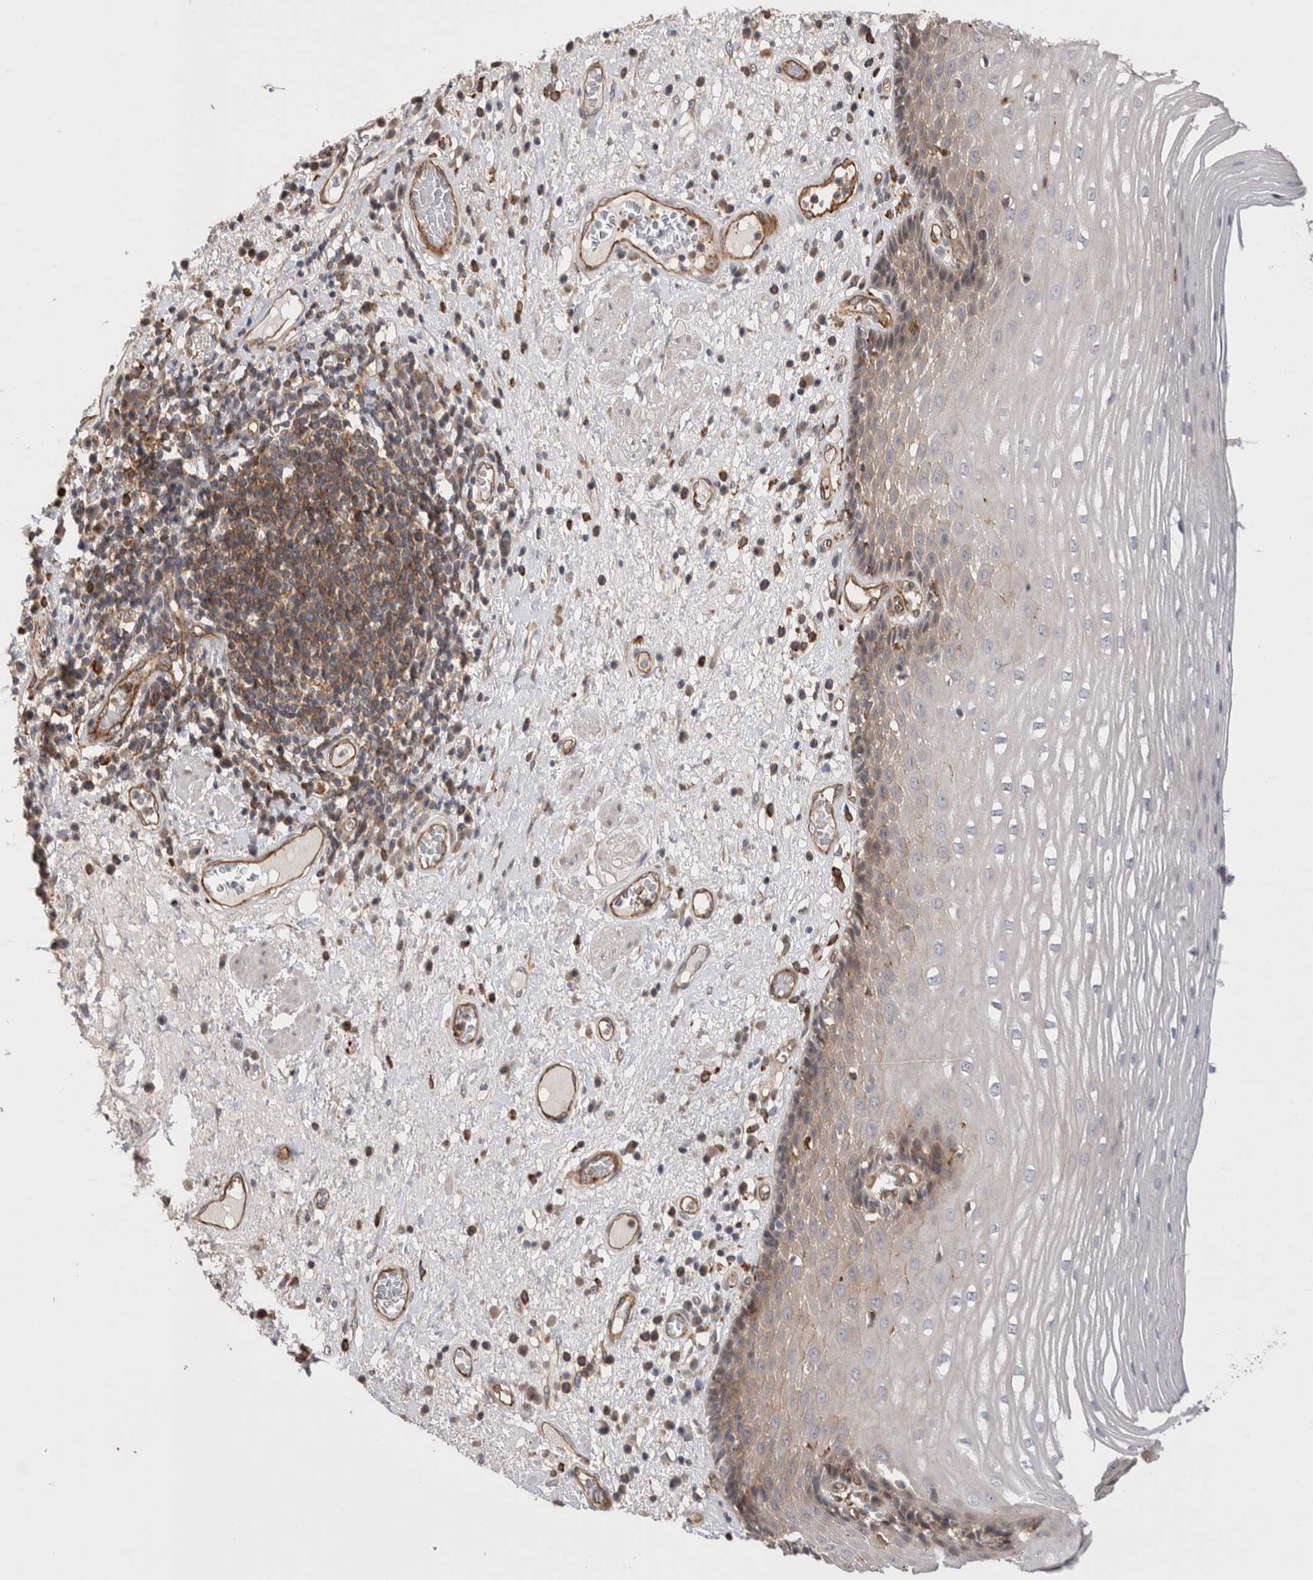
{"staining": {"intensity": "moderate", "quantity": "25%-75%", "location": "cytoplasmic/membranous"}, "tissue": "esophagus", "cell_type": "Squamous epithelial cells", "image_type": "normal", "snomed": [{"axis": "morphology", "description": "Normal tissue, NOS"}, {"axis": "morphology", "description": "Adenocarcinoma, NOS"}, {"axis": "topography", "description": "Esophagus"}], "caption": "Immunohistochemistry (IHC) image of normal esophagus: esophagus stained using immunohistochemistry (IHC) displays medium levels of moderate protein expression localized specifically in the cytoplasmic/membranous of squamous epithelial cells, appearing as a cytoplasmic/membranous brown color.", "gene": "BNIP2", "patient": {"sex": "male", "age": 62}}